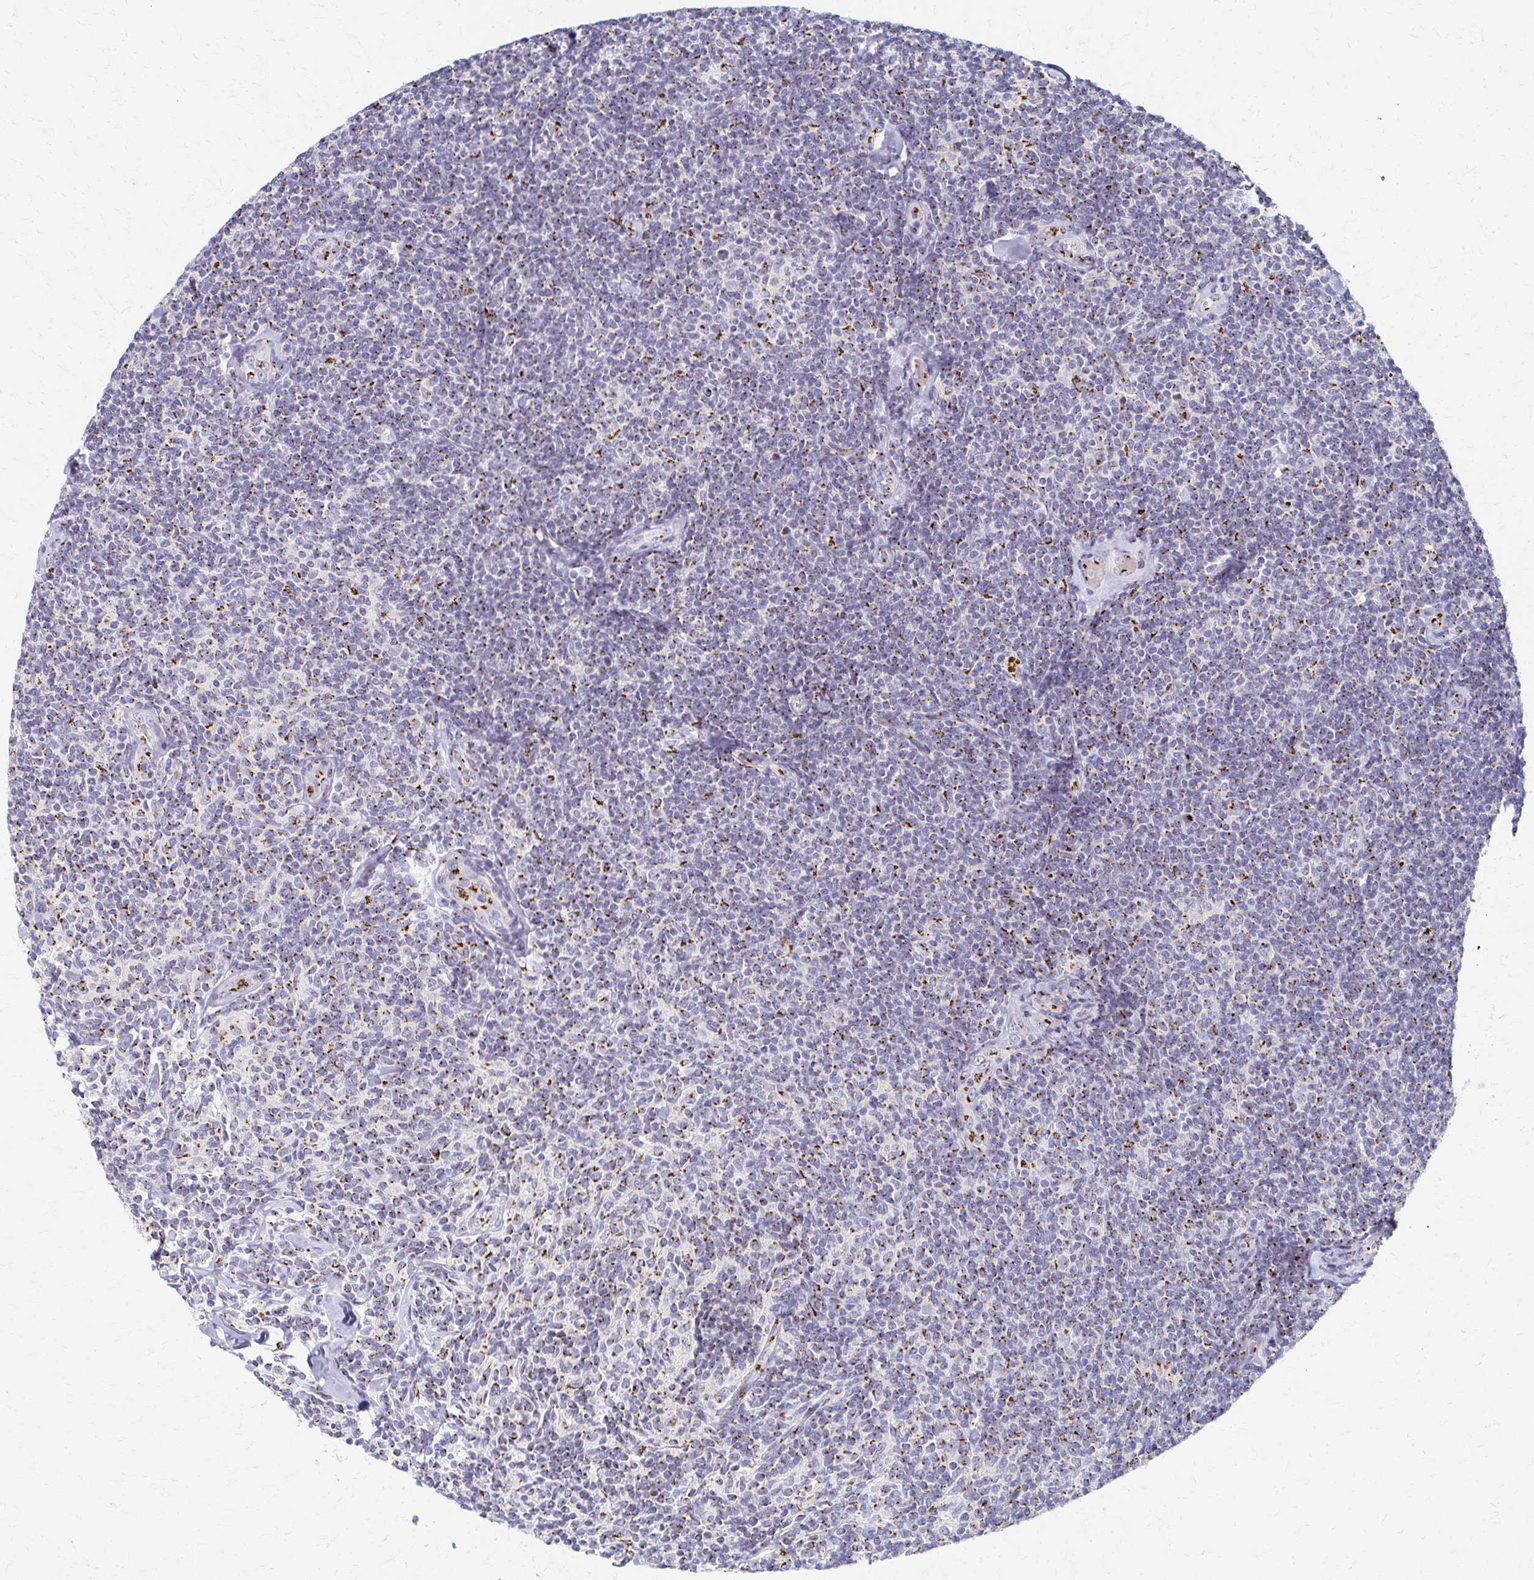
{"staining": {"intensity": "moderate", "quantity": "25%-75%", "location": "cytoplasmic/membranous"}, "tissue": "lymphoma", "cell_type": "Tumor cells", "image_type": "cancer", "snomed": [{"axis": "morphology", "description": "Malignant lymphoma, non-Hodgkin's type, Low grade"}, {"axis": "topography", "description": "Lymph node"}], "caption": "Tumor cells reveal moderate cytoplasmic/membranous expression in about 25%-75% of cells in low-grade malignant lymphoma, non-Hodgkin's type.", "gene": "TM9SF1", "patient": {"sex": "female", "age": 56}}